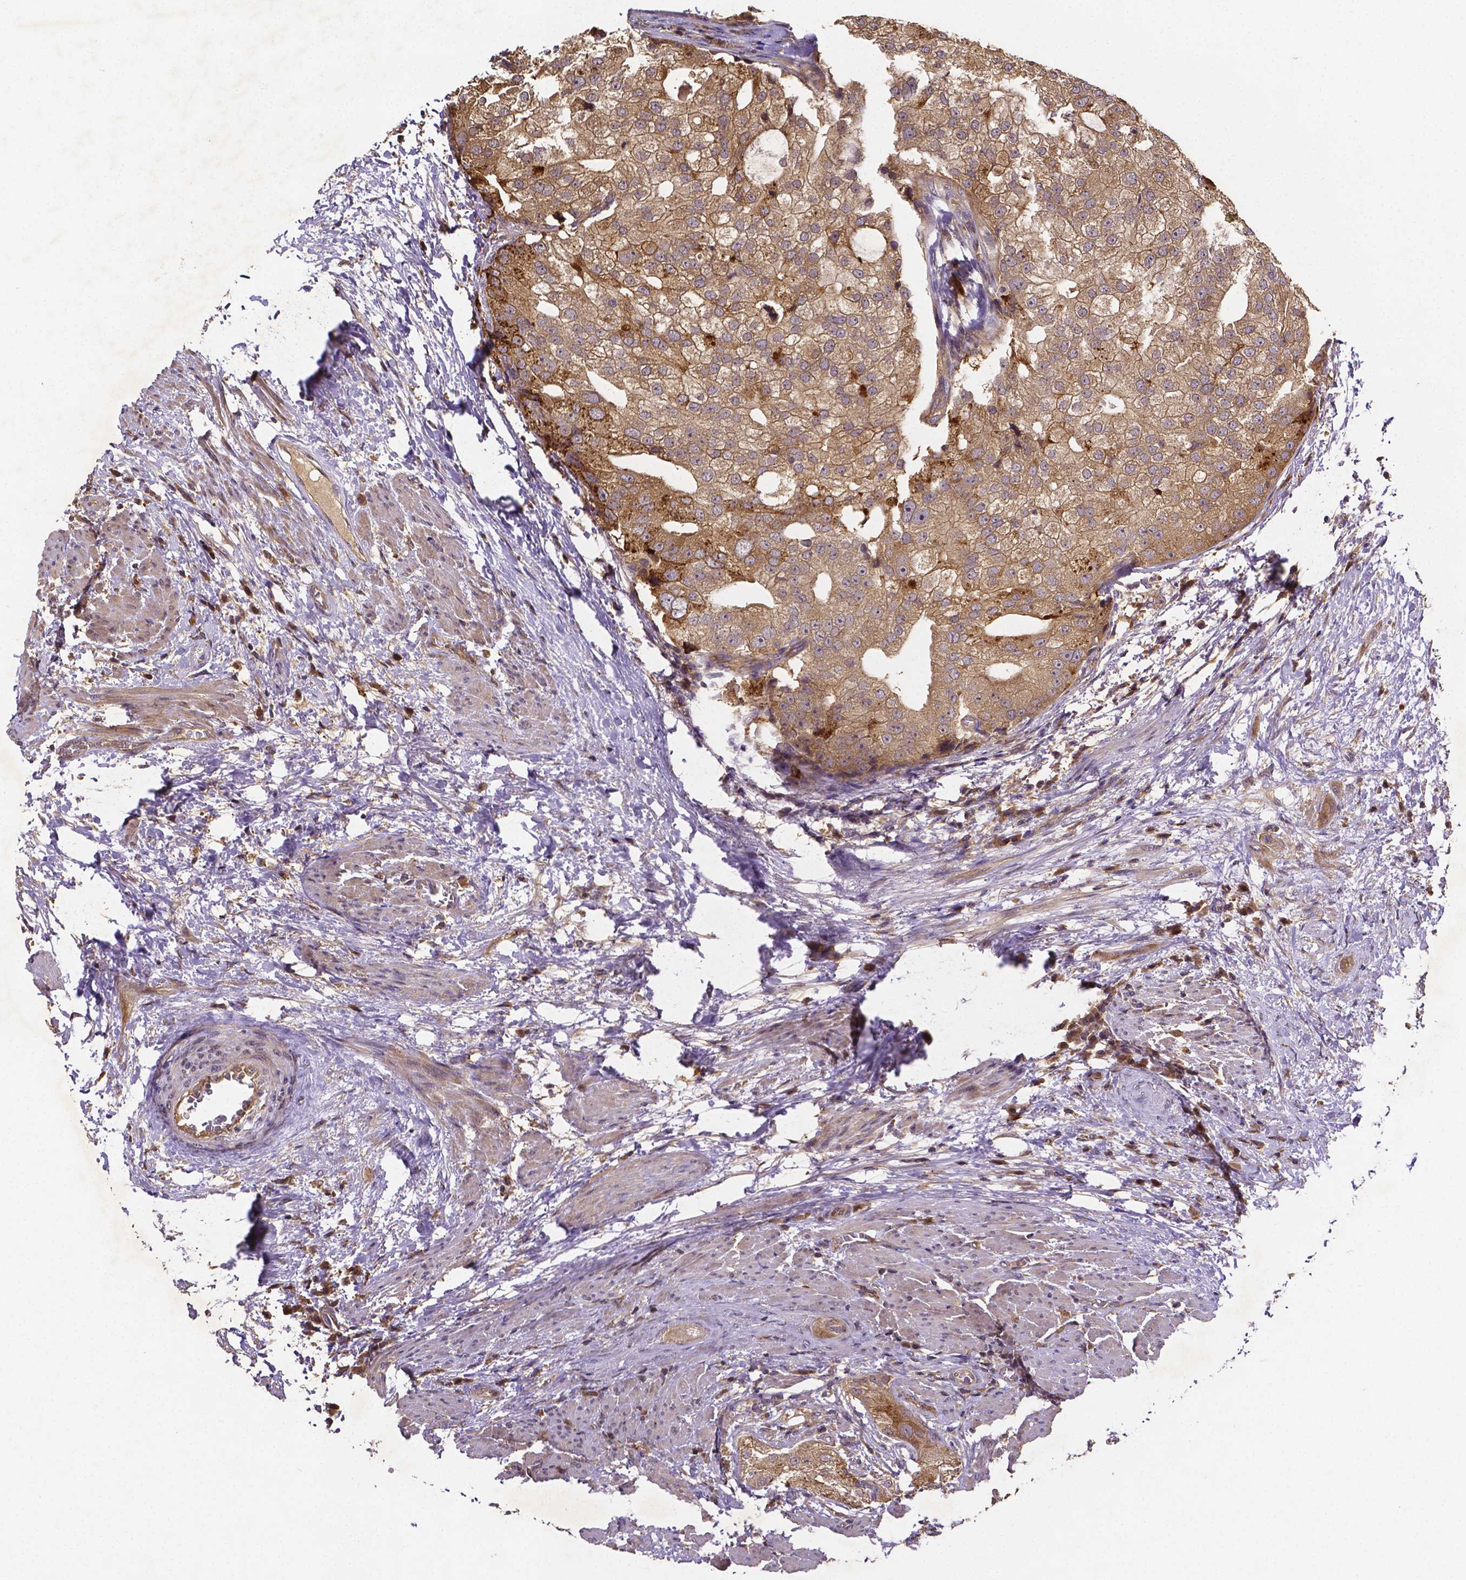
{"staining": {"intensity": "moderate", "quantity": ">75%", "location": "cytoplasmic/membranous"}, "tissue": "prostate cancer", "cell_type": "Tumor cells", "image_type": "cancer", "snomed": [{"axis": "morphology", "description": "Adenocarcinoma, High grade"}, {"axis": "topography", "description": "Prostate"}], "caption": "Immunohistochemistry of human prostate cancer (high-grade adenocarcinoma) exhibits medium levels of moderate cytoplasmic/membranous positivity in about >75% of tumor cells. The staining was performed using DAB, with brown indicating positive protein expression. Nuclei are stained blue with hematoxylin.", "gene": "RNF123", "patient": {"sex": "male", "age": 70}}